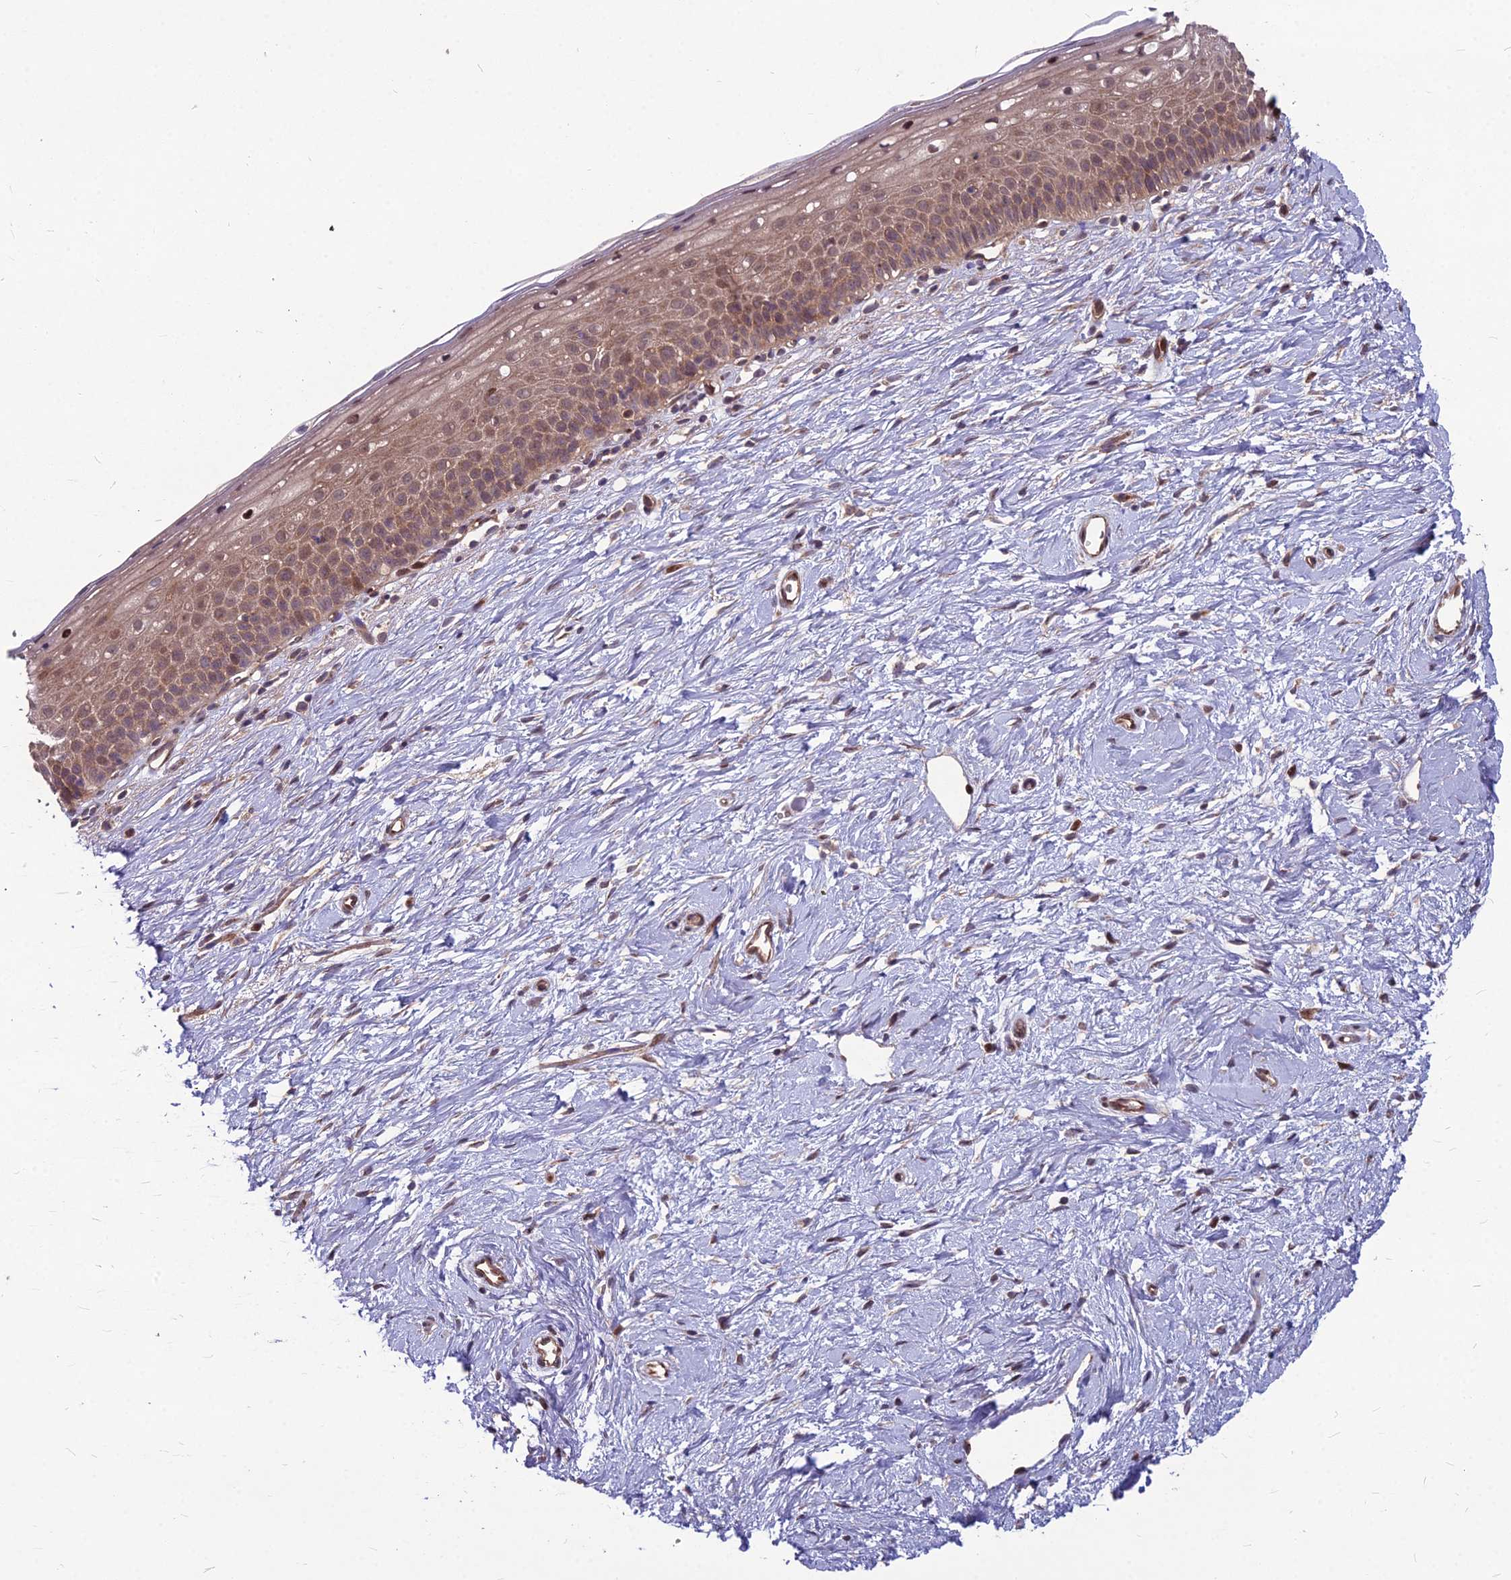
{"staining": {"intensity": "moderate", "quantity": ">75%", "location": "cytoplasmic/membranous"}, "tissue": "cervix", "cell_type": "Squamous epithelial cells", "image_type": "normal", "snomed": [{"axis": "morphology", "description": "Normal tissue, NOS"}, {"axis": "topography", "description": "Cervix"}], "caption": "DAB (3,3'-diaminobenzidine) immunohistochemical staining of normal human cervix demonstrates moderate cytoplasmic/membranous protein expression in about >75% of squamous epithelial cells.", "gene": "MFSD8", "patient": {"sex": "female", "age": 57}}